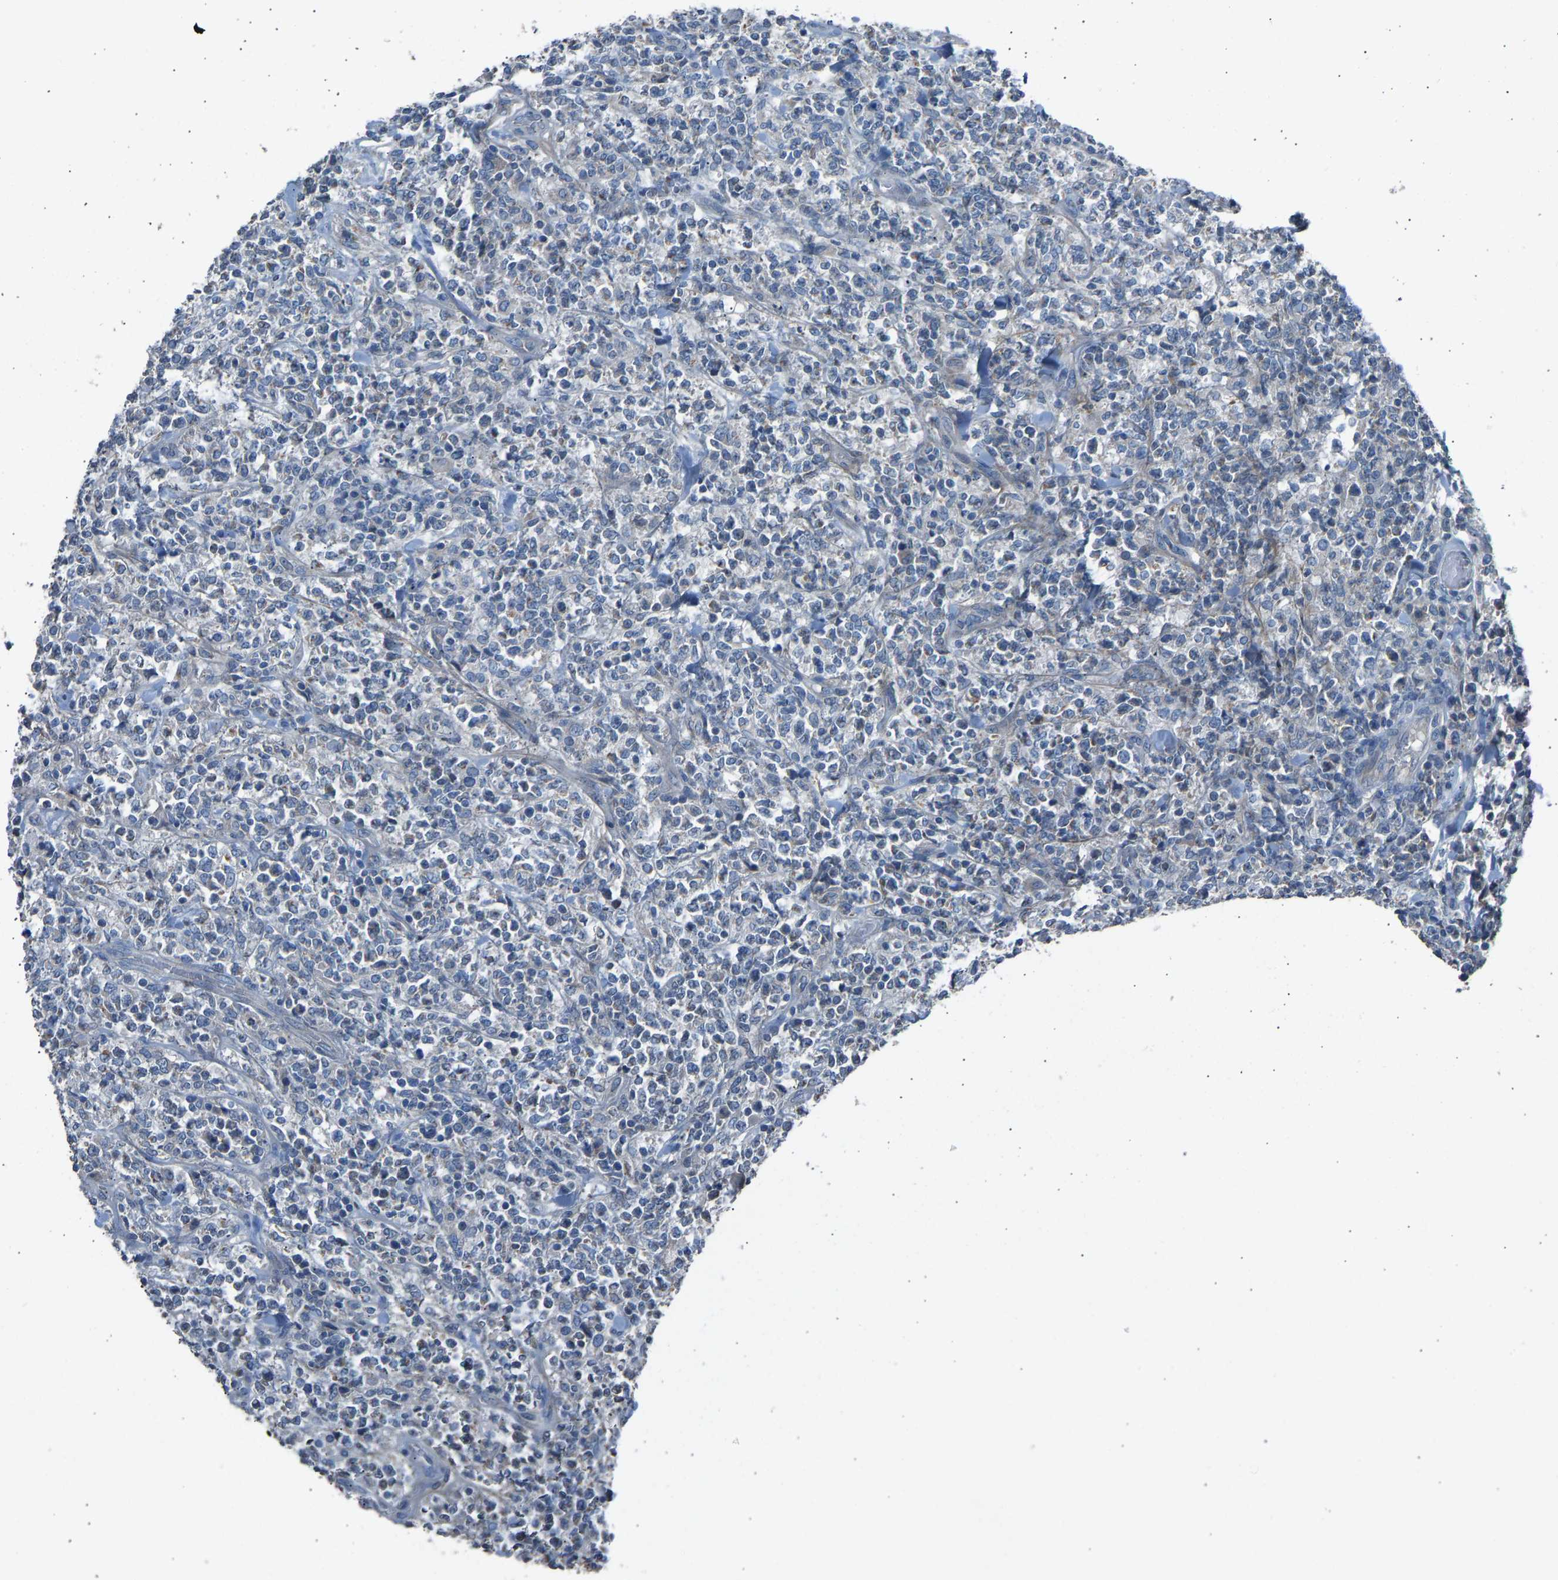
{"staining": {"intensity": "negative", "quantity": "none", "location": "none"}, "tissue": "lymphoma", "cell_type": "Tumor cells", "image_type": "cancer", "snomed": [{"axis": "morphology", "description": "Malignant lymphoma, non-Hodgkin's type, High grade"}, {"axis": "topography", "description": "Soft tissue"}], "caption": "DAB (3,3'-diaminobenzidine) immunohistochemical staining of malignant lymphoma, non-Hodgkin's type (high-grade) demonstrates no significant positivity in tumor cells. (Stains: DAB (3,3'-diaminobenzidine) immunohistochemistry (IHC) with hematoxylin counter stain, Microscopy: brightfield microscopy at high magnification).", "gene": "TGFBR3", "patient": {"sex": "male", "age": 18}}